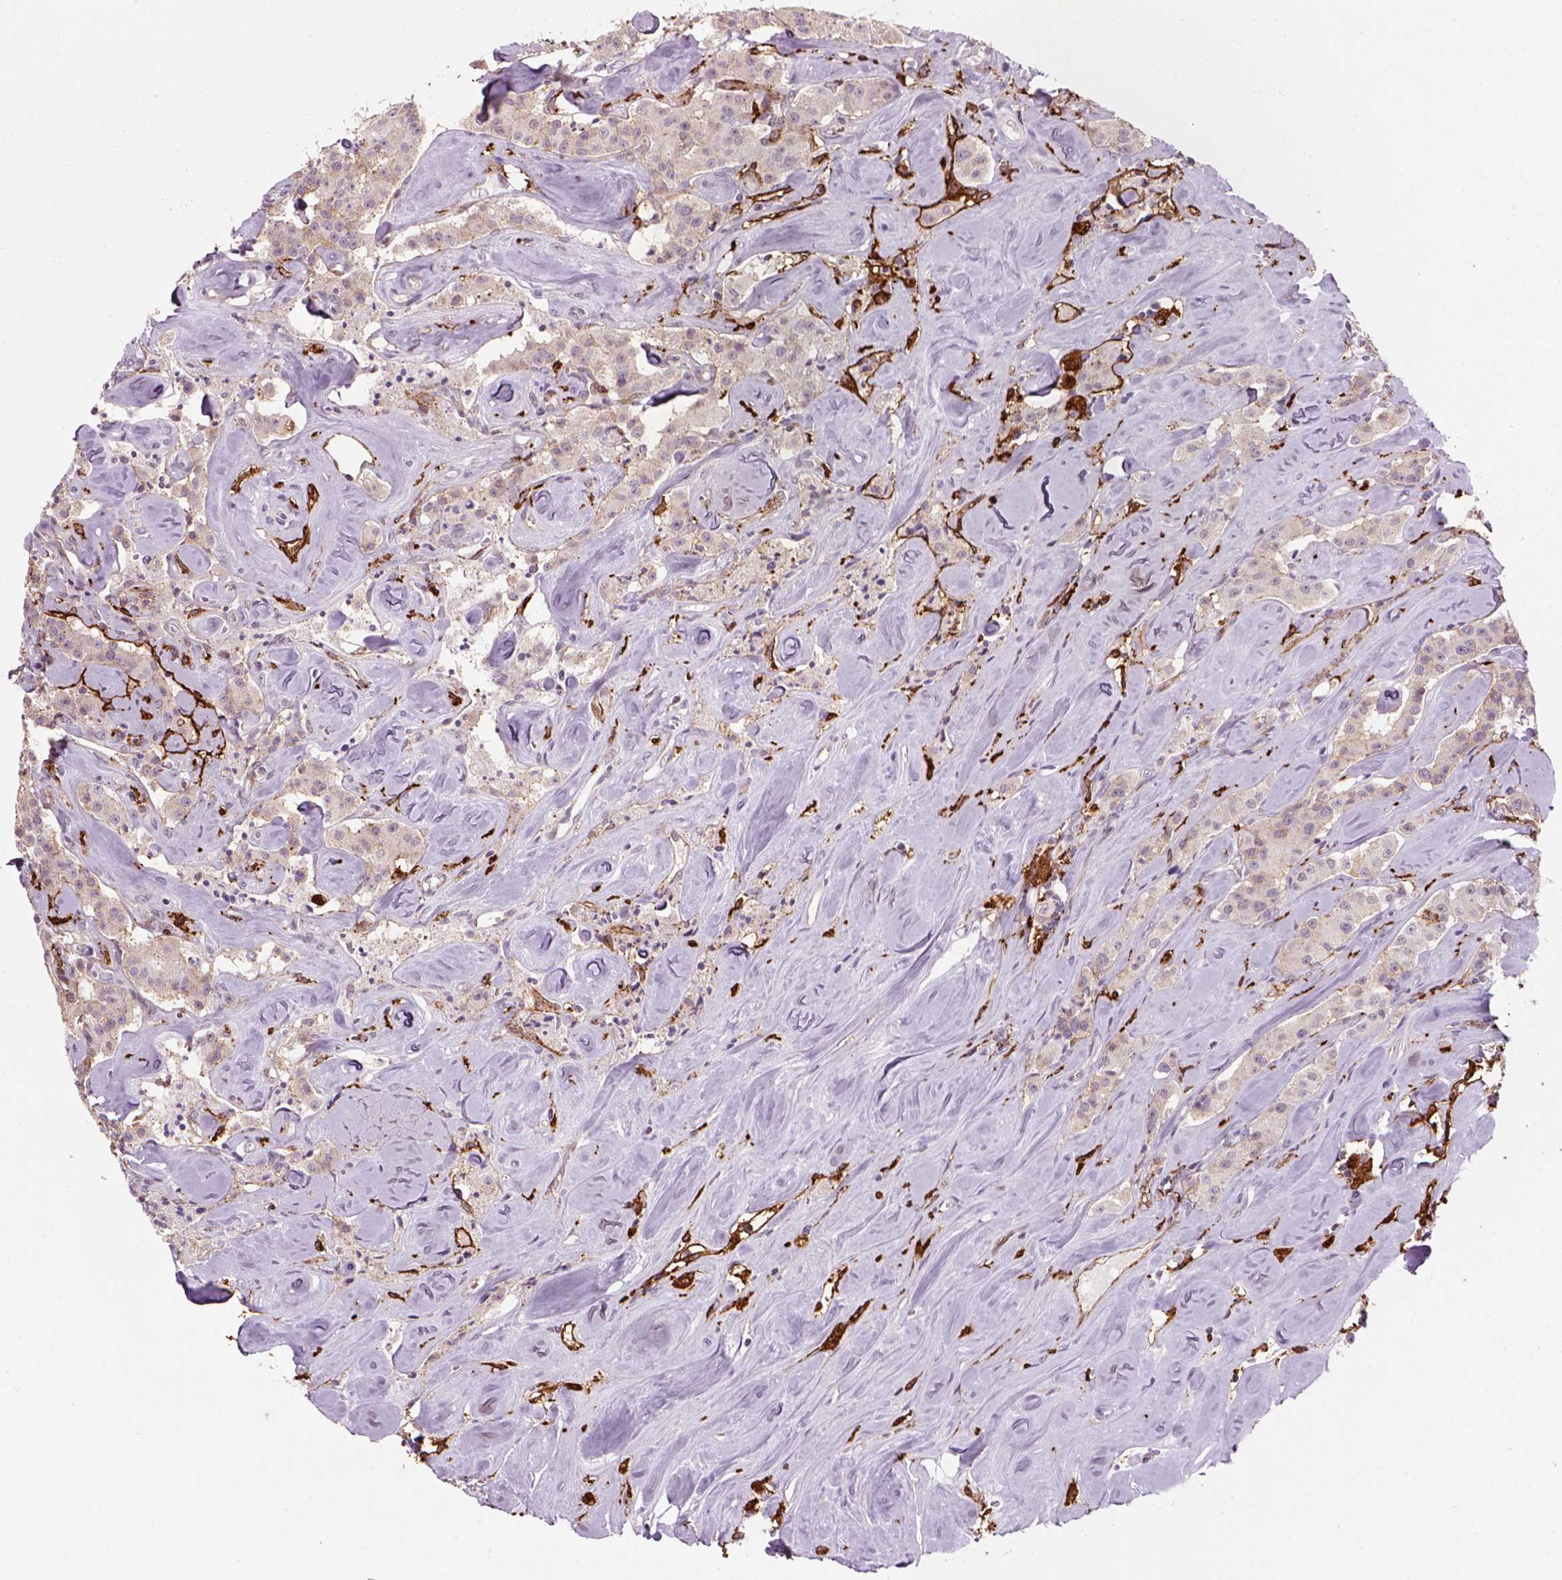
{"staining": {"intensity": "weak", "quantity": "<25%", "location": "cytoplasmic/membranous"}, "tissue": "carcinoid", "cell_type": "Tumor cells", "image_type": "cancer", "snomed": [{"axis": "morphology", "description": "Carcinoid, malignant, NOS"}, {"axis": "topography", "description": "Pancreas"}], "caption": "A histopathology image of carcinoid stained for a protein displays no brown staining in tumor cells.", "gene": "MARCKS", "patient": {"sex": "male", "age": 41}}